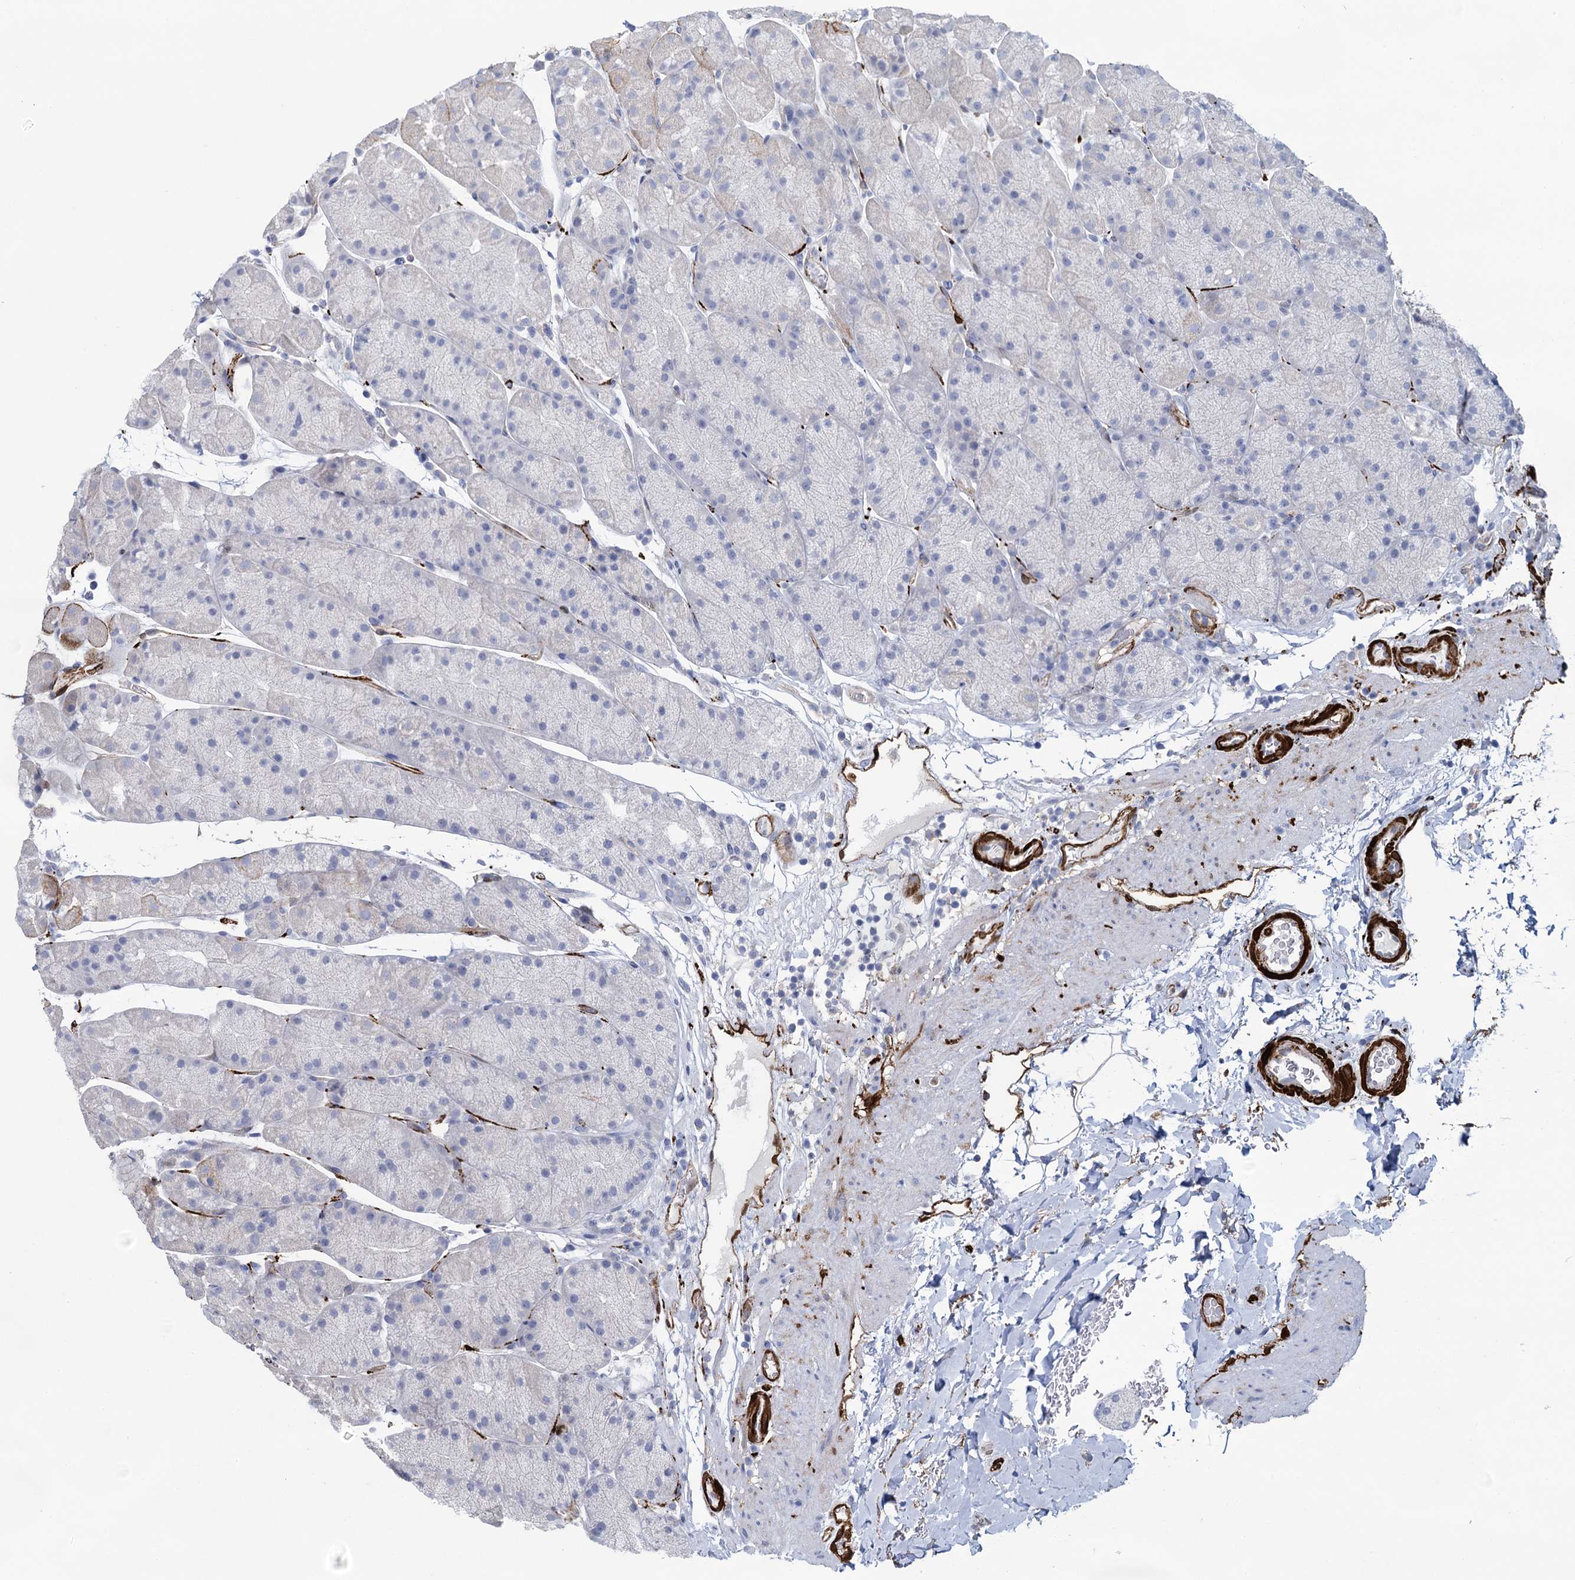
{"staining": {"intensity": "negative", "quantity": "none", "location": "none"}, "tissue": "stomach", "cell_type": "Glandular cells", "image_type": "normal", "snomed": [{"axis": "morphology", "description": "Normal tissue, NOS"}, {"axis": "topography", "description": "Stomach, upper"}, {"axis": "topography", "description": "Stomach, lower"}], "caption": "Immunohistochemical staining of benign human stomach exhibits no significant expression in glandular cells. (DAB IHC, high magnification).", "gene": "SNCG", "patient": {"sex": "male", "age": 67}}